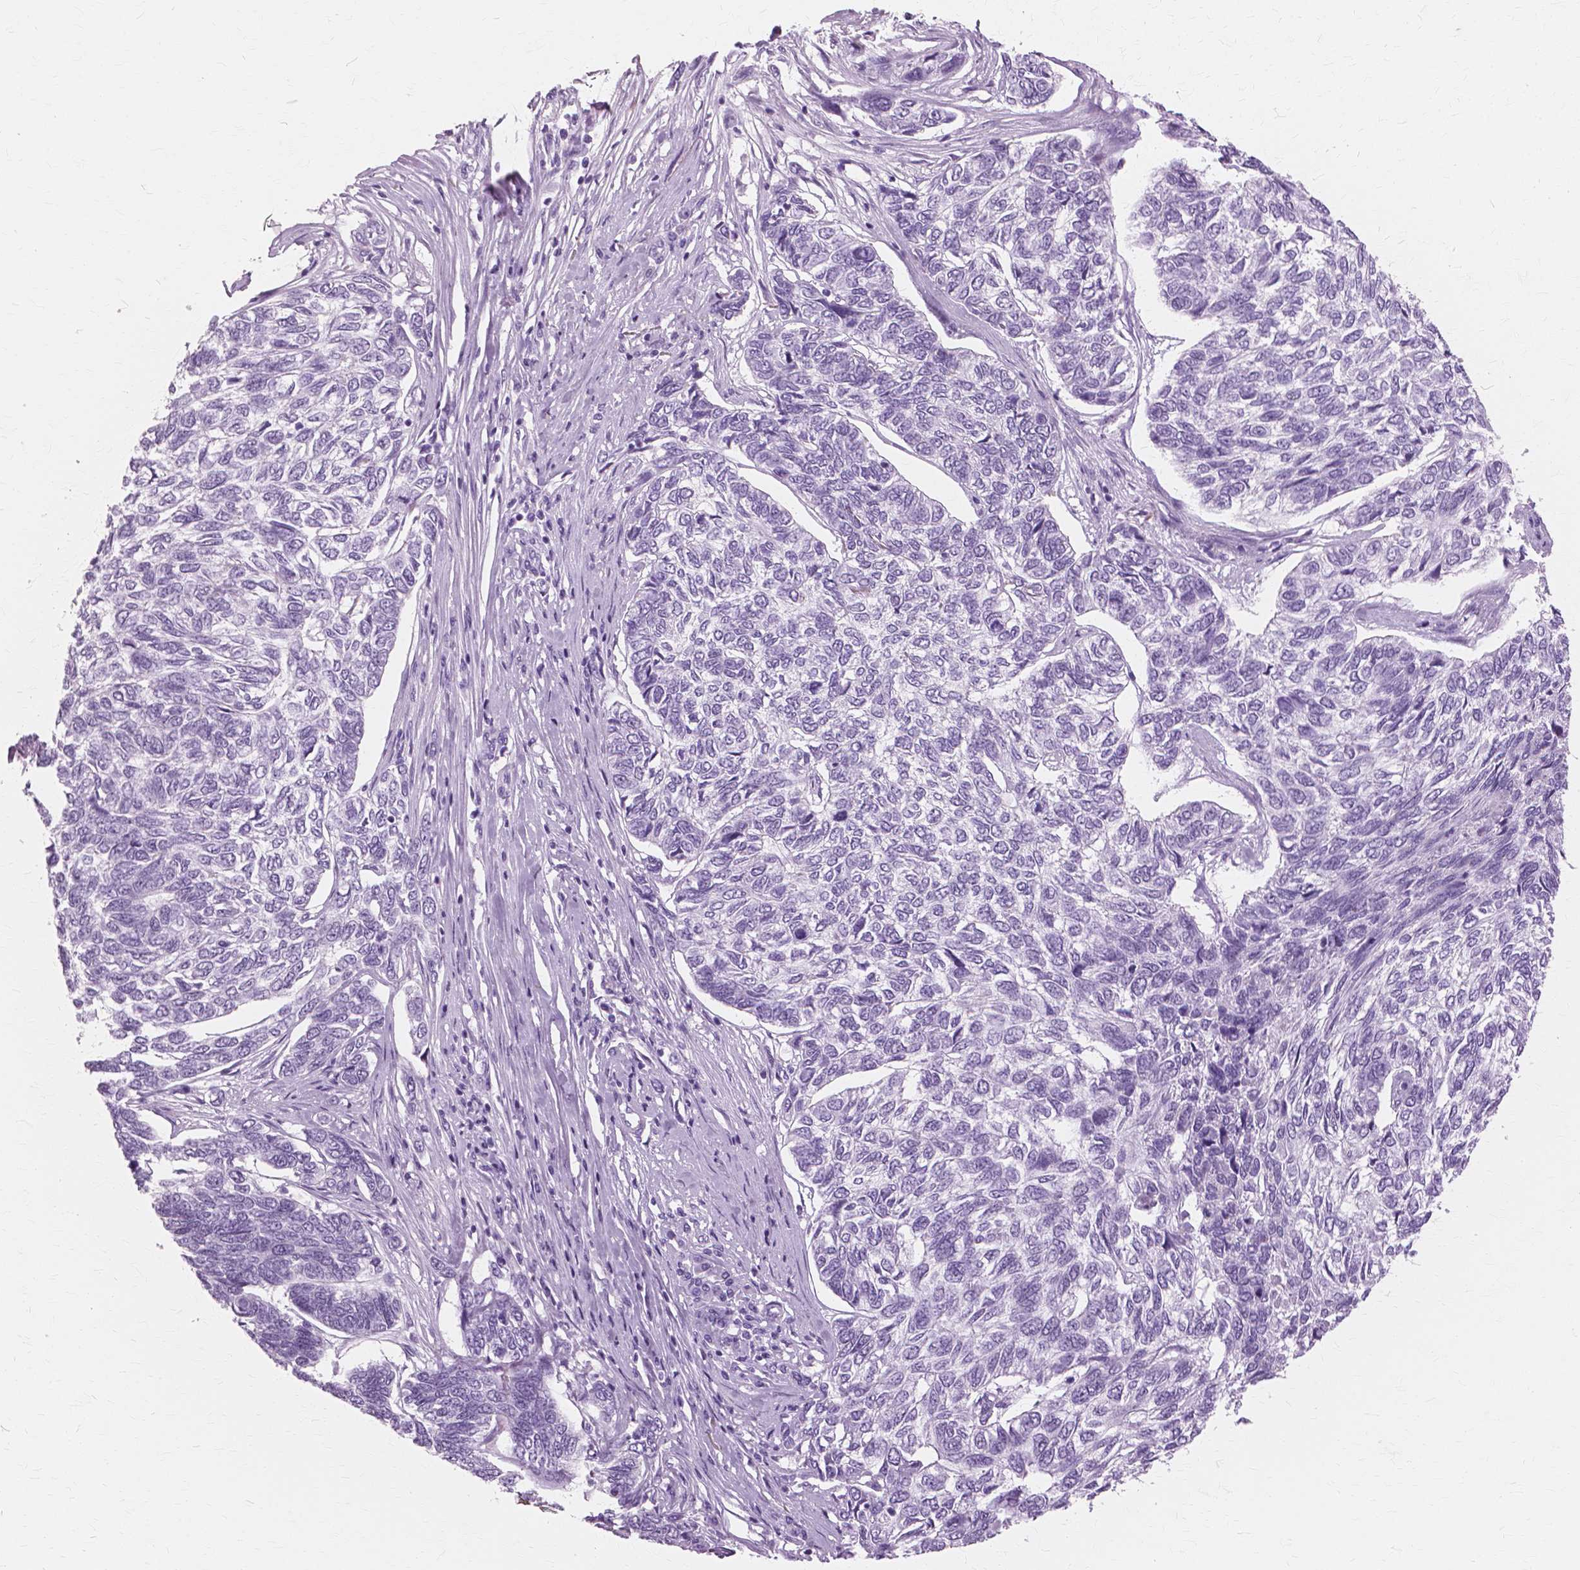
{"staining": {"intensity": "negative", "quantity": "none", "location": "none"}, "tissue": "skin cancer", "cell_type": "Tumor cells", "image_type": "cancer", "snomed": [{"axis": "morphology", "description": "Basal cell carcinoma"}, {"axis": "topography", "description": "Skin"}], "caption": "The image displays no staining of tumor cells in skin cancer.", "gene": "SFTPD", "patient": {"sex": "female", "age": 65}}